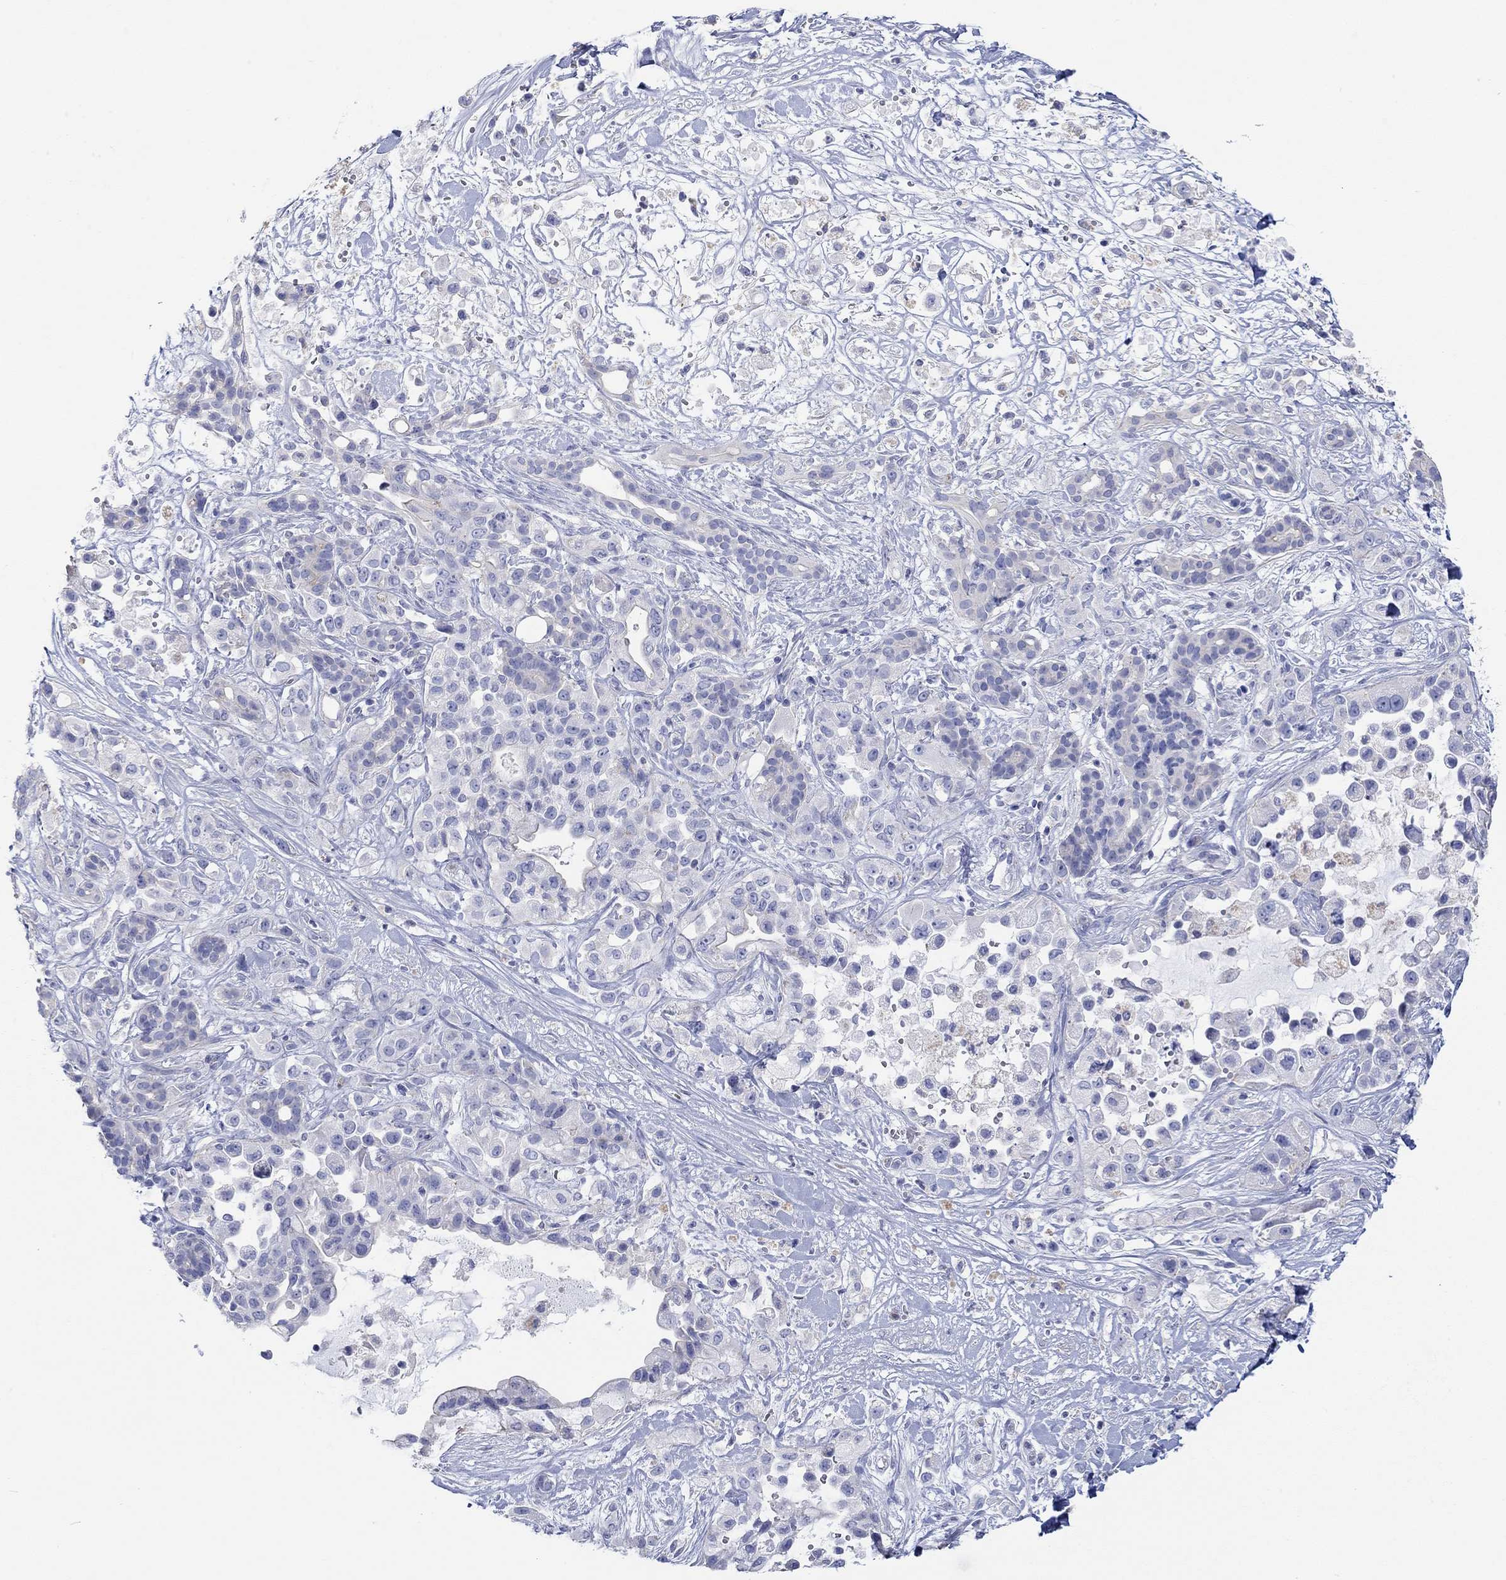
{"staining": {"intensity": "negative", "quantity": "none", "location": "none"}, "tissue": "pancreatic cancer", "cell_type": "Tumor cells", "image_type": "cancer", "snomed": [{"axis": "morphology", "description": "Adenocarcinoma, NOS"}, {"axis": "topography", "description": "Pancreas"}], "caption": "This image is of pancreatic cancer stained with IHC to label a protein in brown with the nuclei are counter-stained blue. There is no staining in tumor cells.", "gene": "PPIL6", "patient": {"sex": "male", "age": 44}}